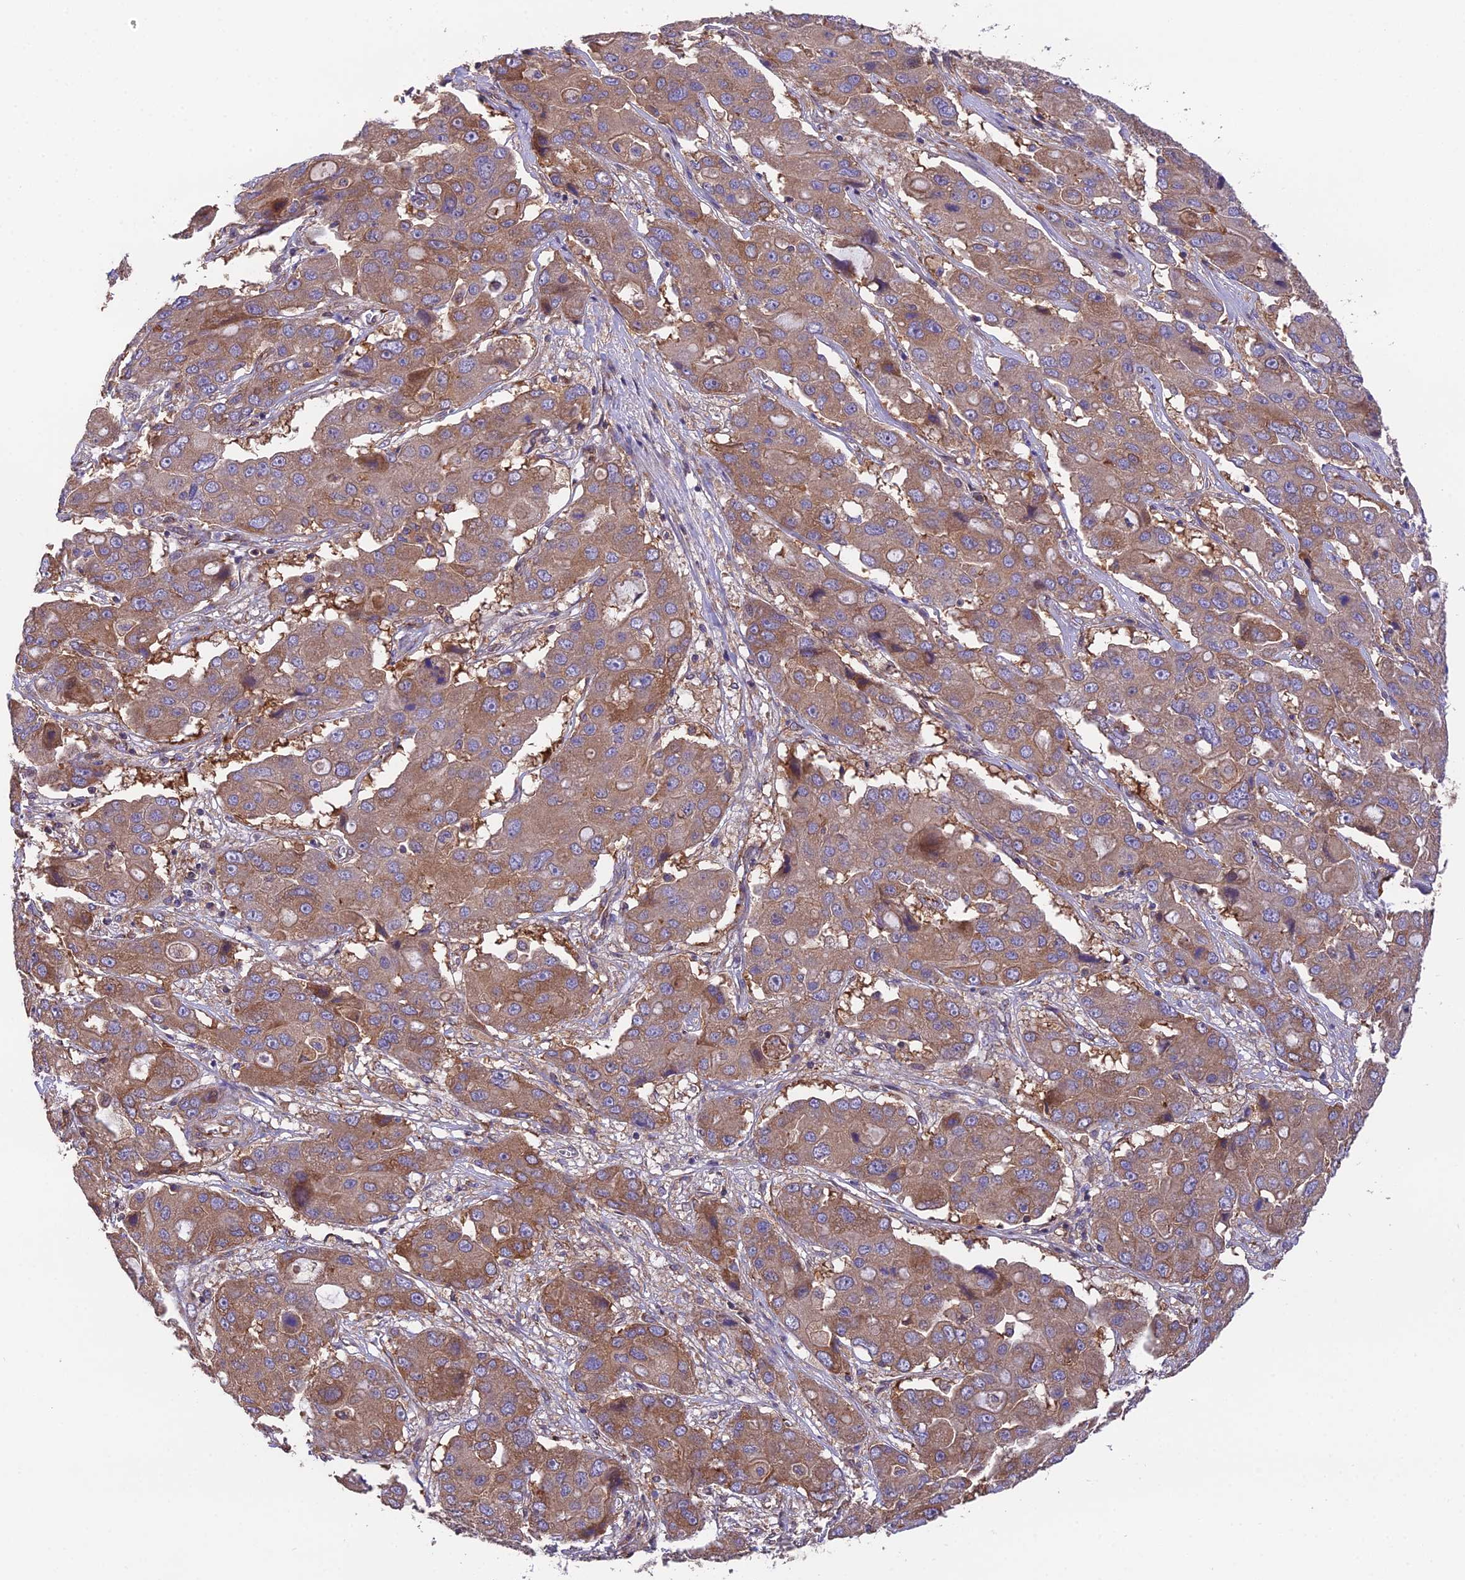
{"staining": {"intensity": "moderate", "quantity": ">75%", "location": "cytoplasmic/membranous"}, "tissue": "liver cancer", "cell_type": "Tumor cells", "image_type": "cancer", "snomed": [{"axis": "morphology", "description": "Cholangiocarcinoma"}, {"axis": "topography", "description": "Liver"}], "caption": "Immunohistochemical staining of human liver cancer displays moderate cytoplasmic/membranous protein positivity in about >75% of tumor cells. The protein of interest is stained brown, and the nuclei are stained in blue (DAB IHC with brightfield microscopy, high magnification).", "gene": "BLOC1S4", "patient": {"sex": "male", "age": 67}}